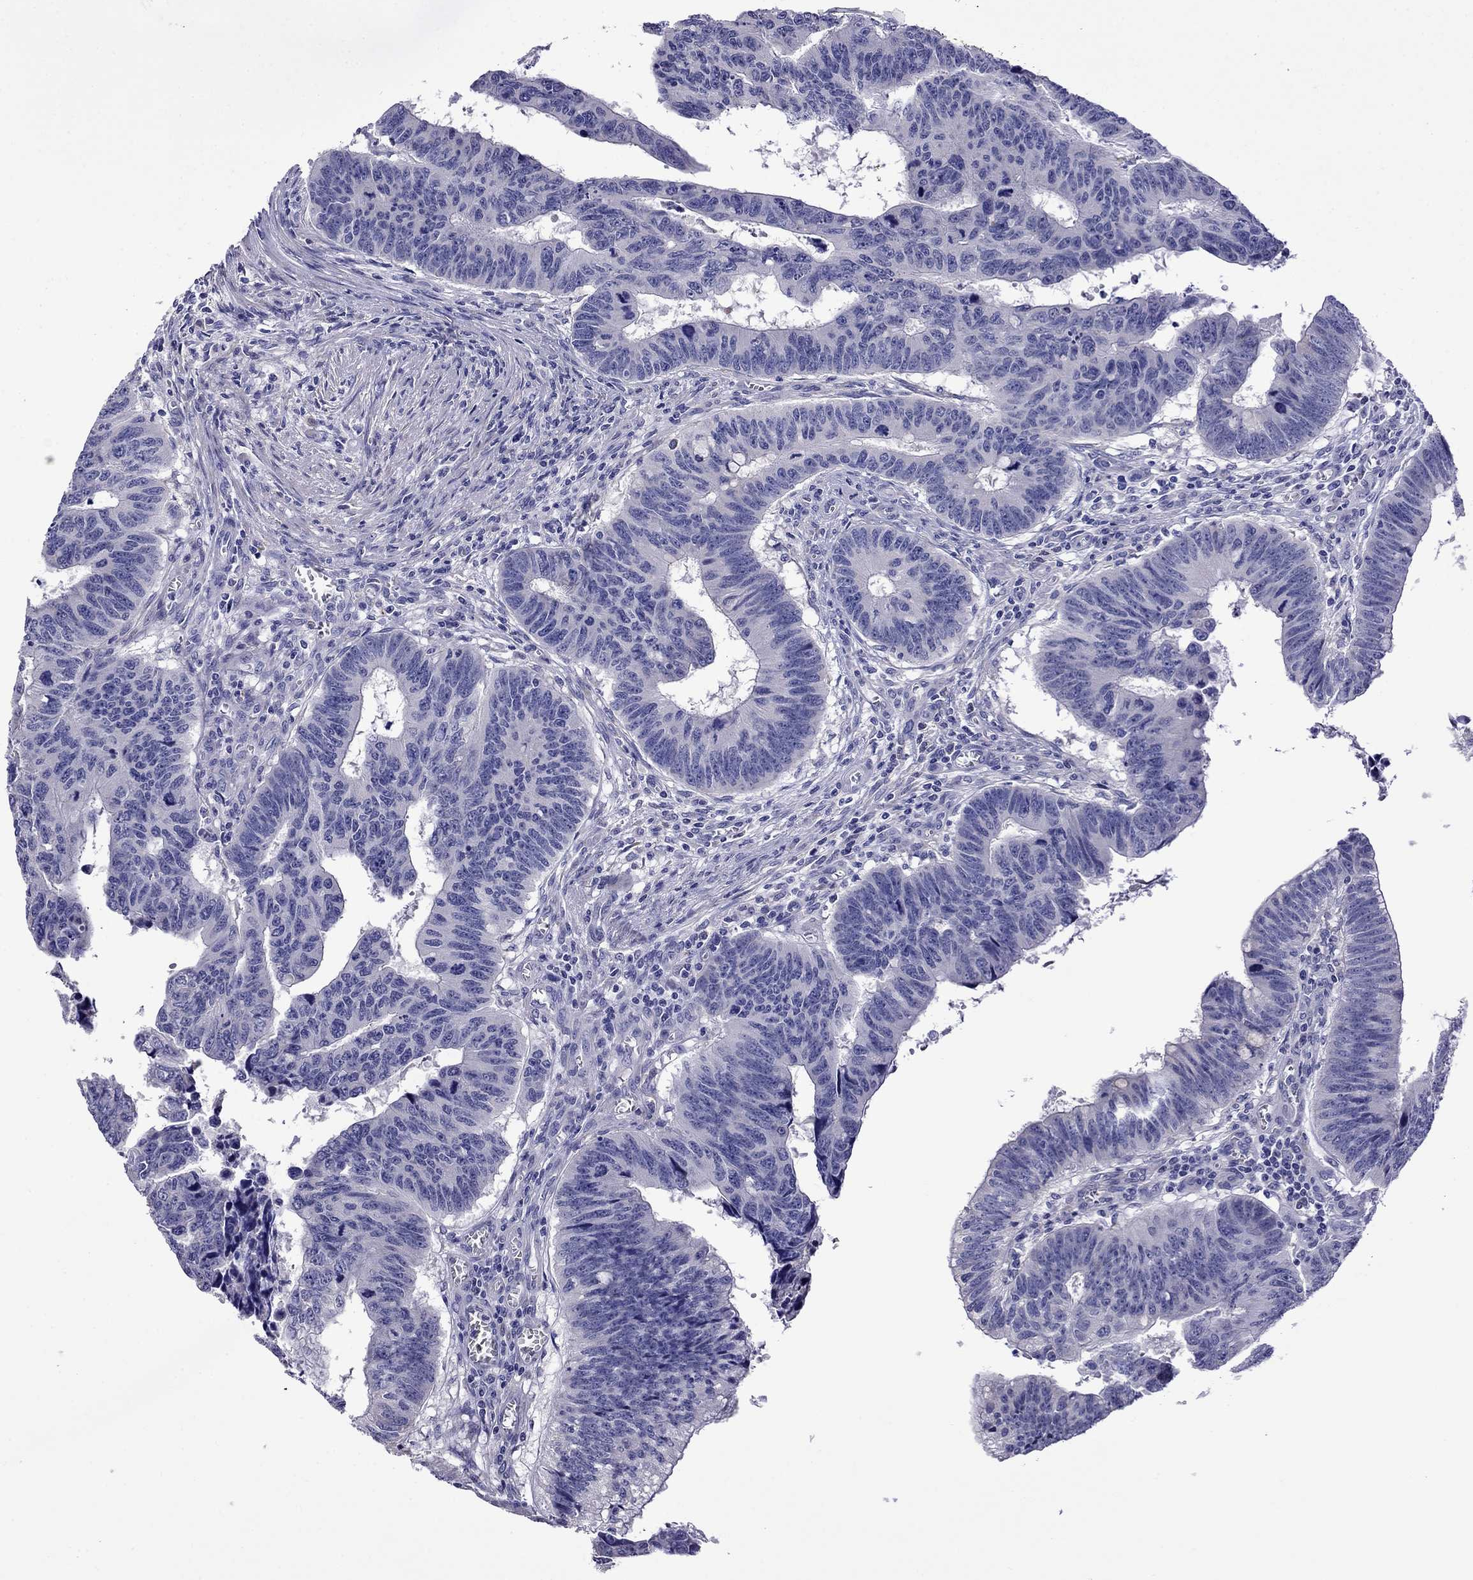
{"staining": {"intensity": "negative", "quantity": "none", "location": "none"}, "tissue": "colorectal cancer", "cell_type": "Tumor cells", "image_type": "cancer", "snomed": [{"axis": "morphology", "description": "Adenocarcinoma, NOS"}, {"axis": "topography", "description": "Appendix"}, {"axis": "topography", "description": "Colon"}, {"axis": "topography", "description": "Cecum"}, {"axis": "topography", "description": "Colon asc"}], "caption": "Colorectal cancer (adenocarcinoma) was stained to show a protein in brown. There is no significant expression in tumor cells. (Brightfield microscopy of DAB (3,3'-diaminobenzidine) IHC at high magnification).", "gene": "STAR", "patient": {"sex": "female", "age": 85}}